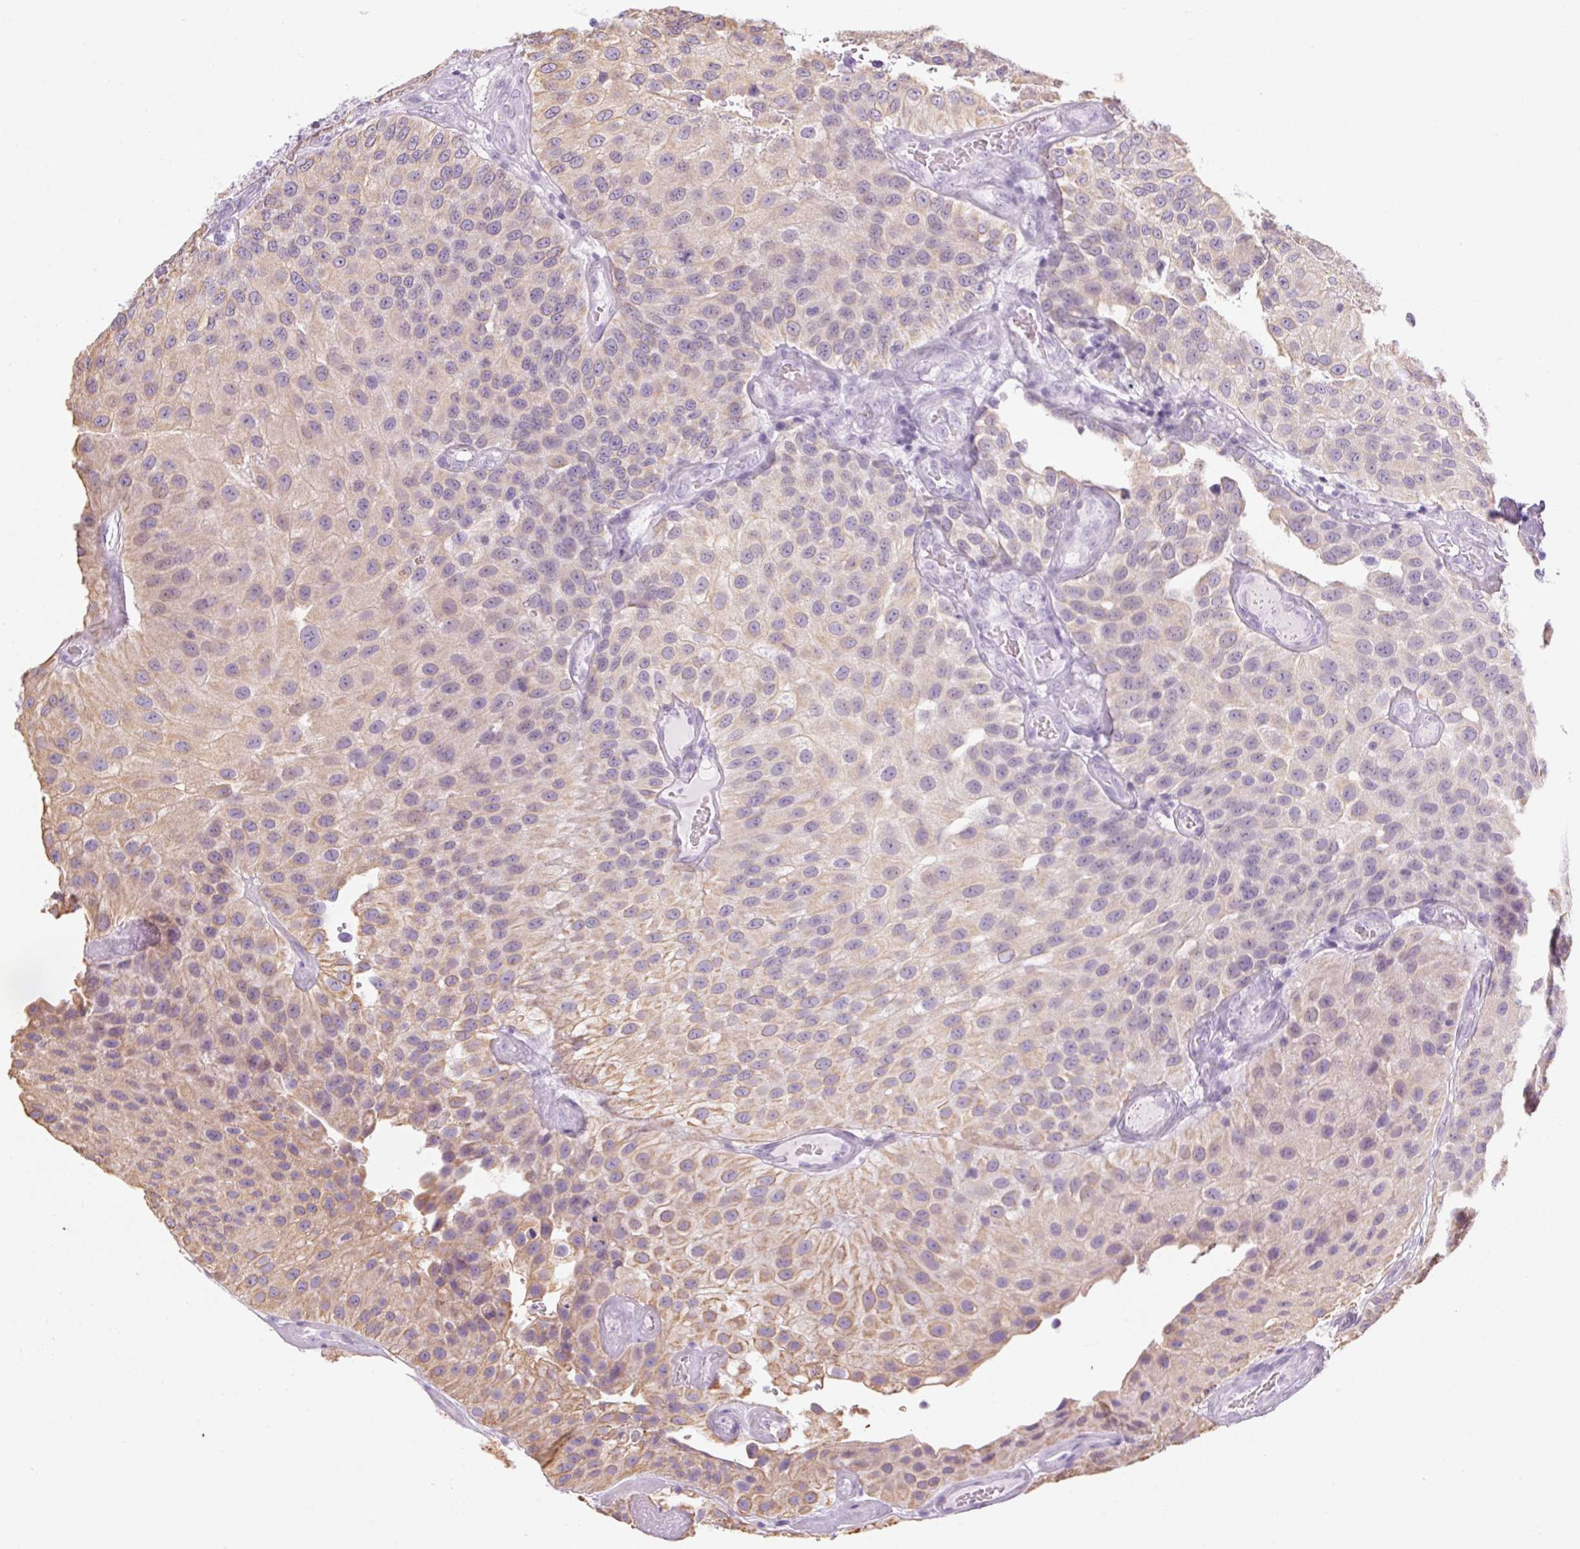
{"staining": {"intensity": "weak", "quantity": ">75%", "location": "cytoplasmic/membranous"}, "tissue": "urothelial cancer", "cell_type": "Tumor cells", "image_type": "cancer", "snomed": [{"axis": "morphology", "description": "Urothelial carcinoma, NOS"}, {"axis": "topography", "description": "Urinary bladder"}], "caption": "Human urothelial cancer stained for a protein (brown) exhibits weak cytoplasmic/membranous positive staining in about >75% of tumor cells.", "gene": "RPTN", "patient": {"sex": "male", "age": 87}}